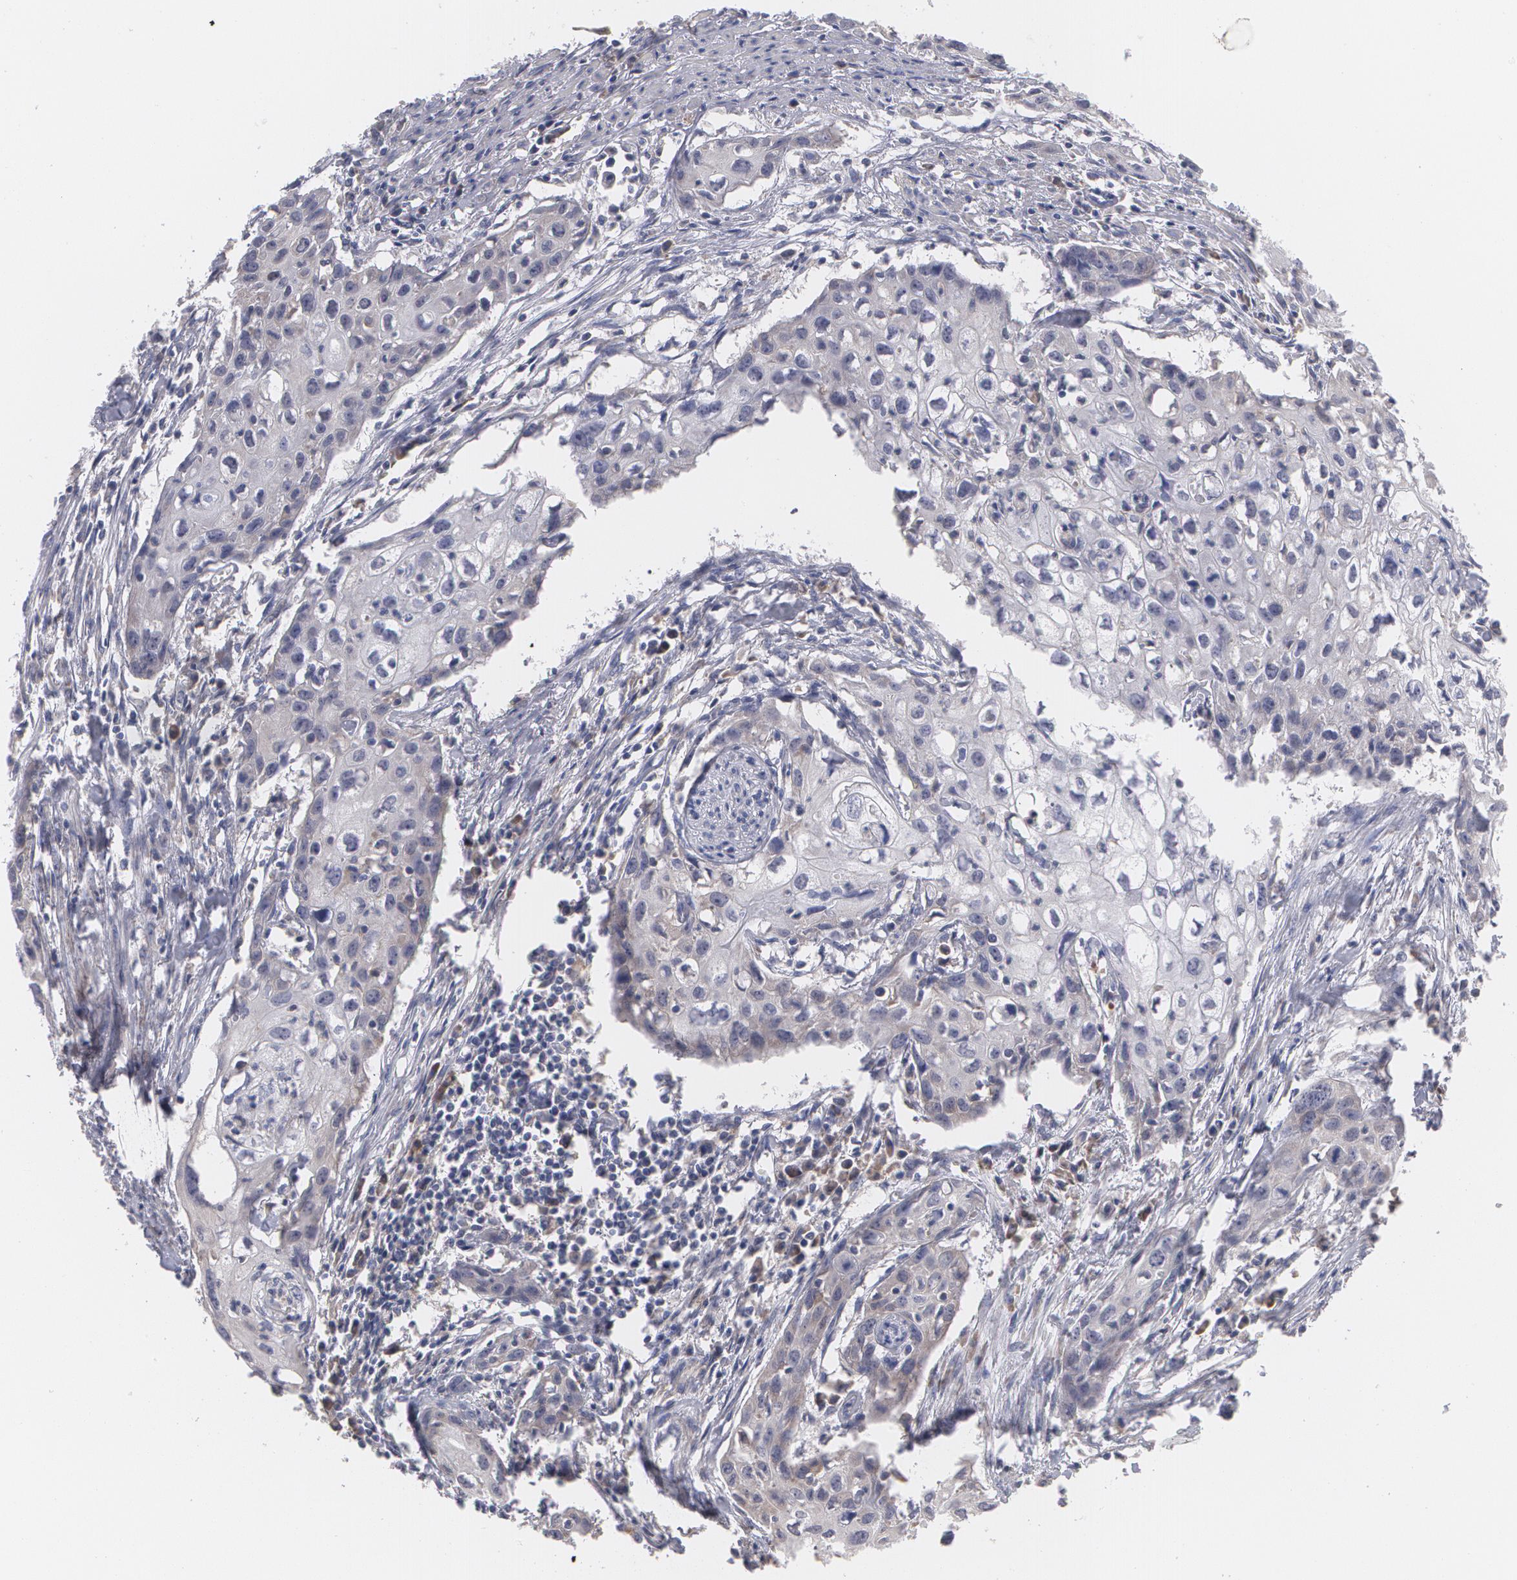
{"staining": {"intensity": "weak", "quantity": "<25%", "location": "cytoplasmic/membranous"}, "tissue": "urothelial cancer", "cell_type": "Tumor cells", "image_type": "cancer", "snomed": [{"axis": "morphology", "description": "Urothelial carcinoma, High grade"}, {"axis": "topography", "description": "Urinary bladder"}], "caption": "A micrograph of urothelial carcinoma (high-grade) stained for a protein reveals no brown staining in tumor cells.", "gene": "MTHFD1", "patient": {"sex": "male", "age": 54}}